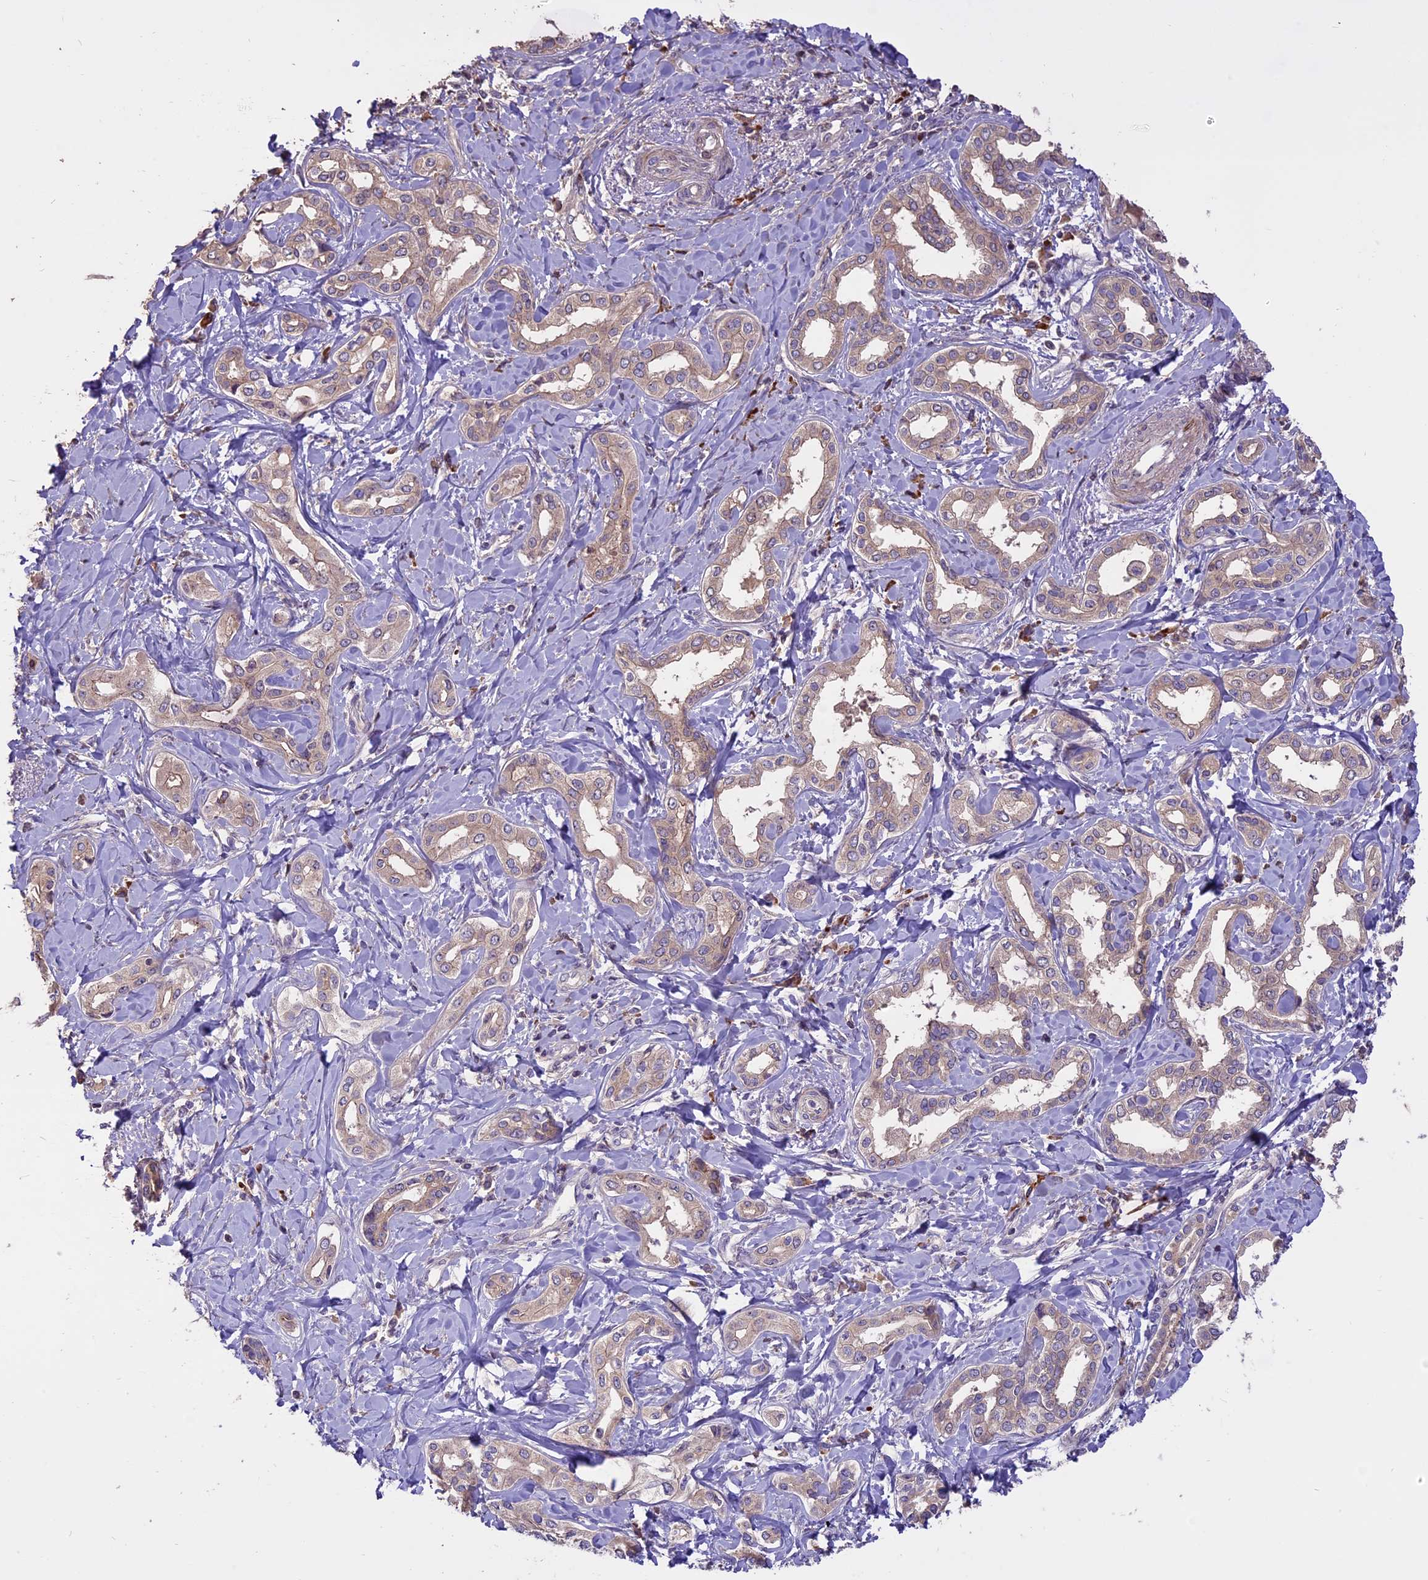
{"staining": {"intensity": "negative", "quantity": "none", "location": "none"}, "tissue": "liver cancer", "cell_type": "Tumor cells", "image_type": "cancer", "snomed": [{"axis": "morphology", "description": "Cholangiocarcinoma"}, {"axis": "topography", "description": "Liver"}], "caption": "Tumor cells are negative for brown protein staining in liver cancer.", "gene": "ENHO", "patient": {"sex": "female", "age": 77}}